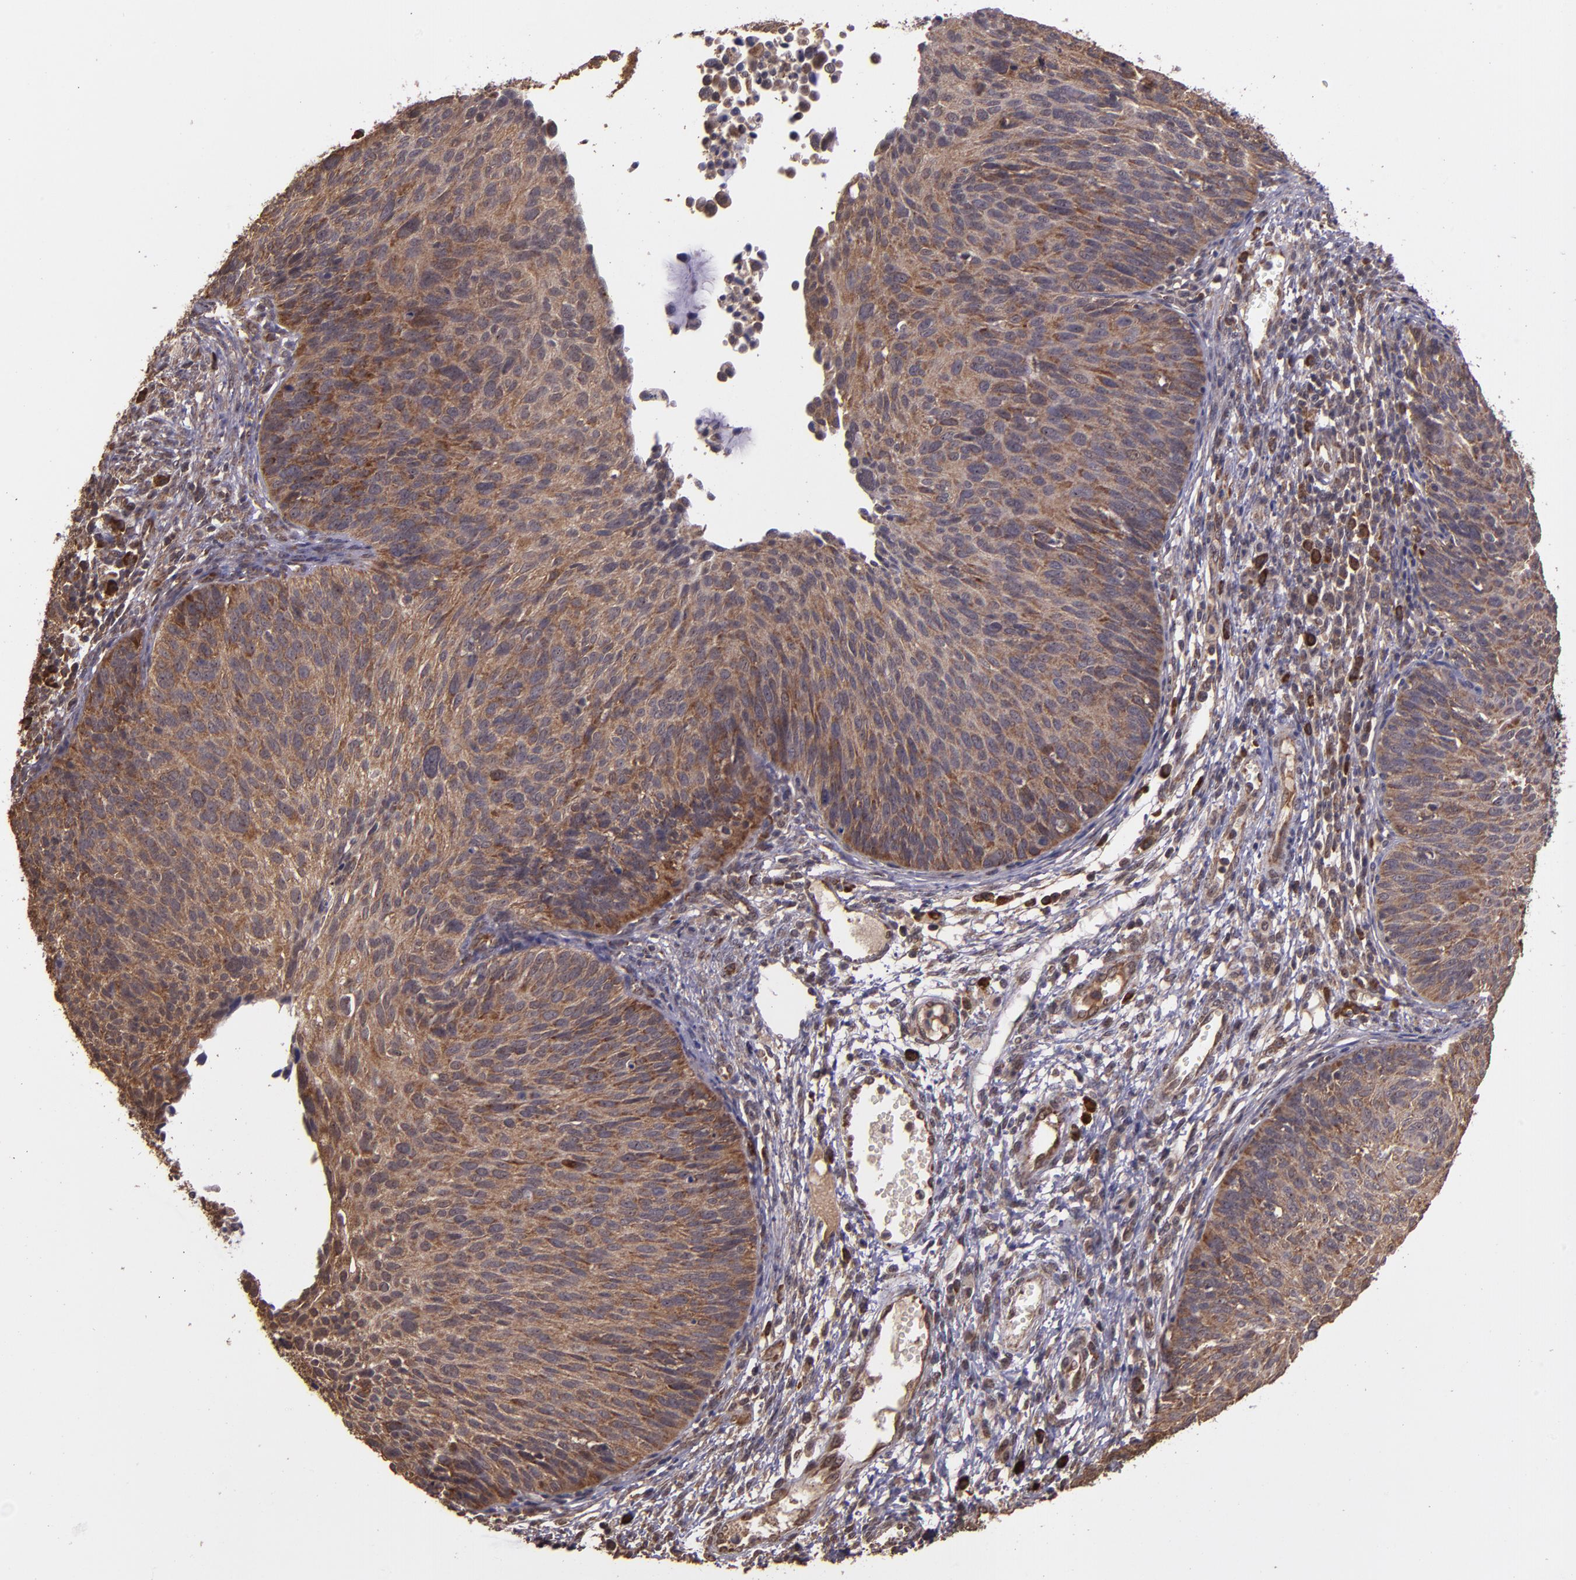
{"staining": {"intensity": "strong", "quantity": ">75%", "location": "cytoplasmic/membranous"}, "tissue": "cervical cancer", "cell_type": "Tumor cells", "image_type": "cancer", "snomed": [{"axis": "morphology", "description": "Squamous cell carcinoma, NOS"}, {"axis": "topography", "description": "Cervix"}], "caption": "Strong cytoplasmic/membranous protein positivity is seen in approximately >75% of tumor cells in squamous cell carcinoma (cervical).", "gene": "USP51", "patient": {"sex": "female", "age": 36}}